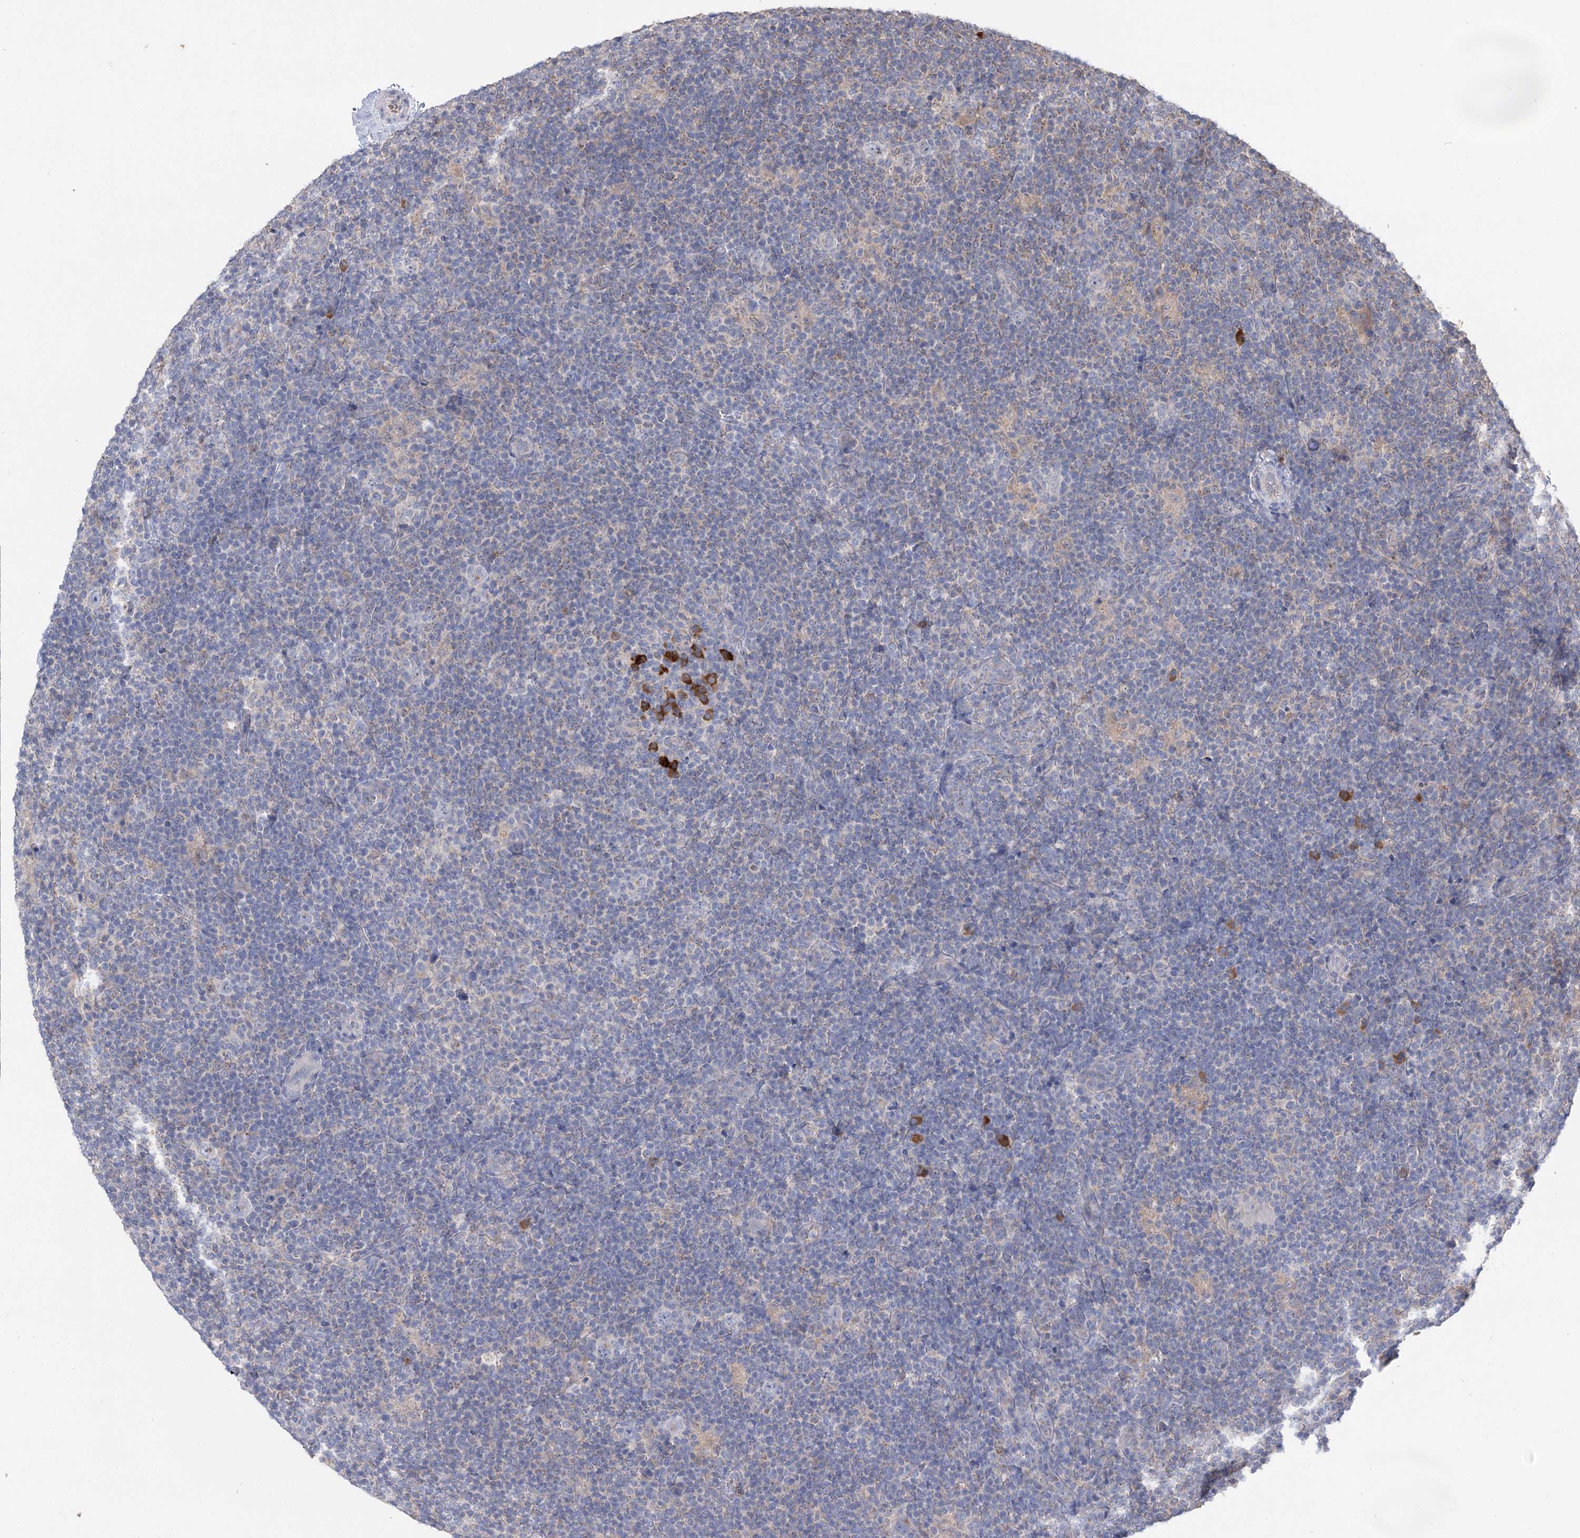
{"staining": {"intensity": "negative", "quantity": "none", "location": "none"}, "tissue": "lymphoma", "cell_type": "Tumor cells", "image_type": "cancer", "snomed": [{"axis": "morphology", "description": "Hodgkin's disease, NOS"}, {"axis": "topography", "description": "Lymph node"}], "caption": "Immunohistochemistry (IHC) photomicrograph of Hodgkin's disease stained for a protein (brown), which displays no positivity in tumor cells. Nuclei are stained in blue.", "gene": "IL1RAP", "patient": {"sex": "female", "age": 57}}